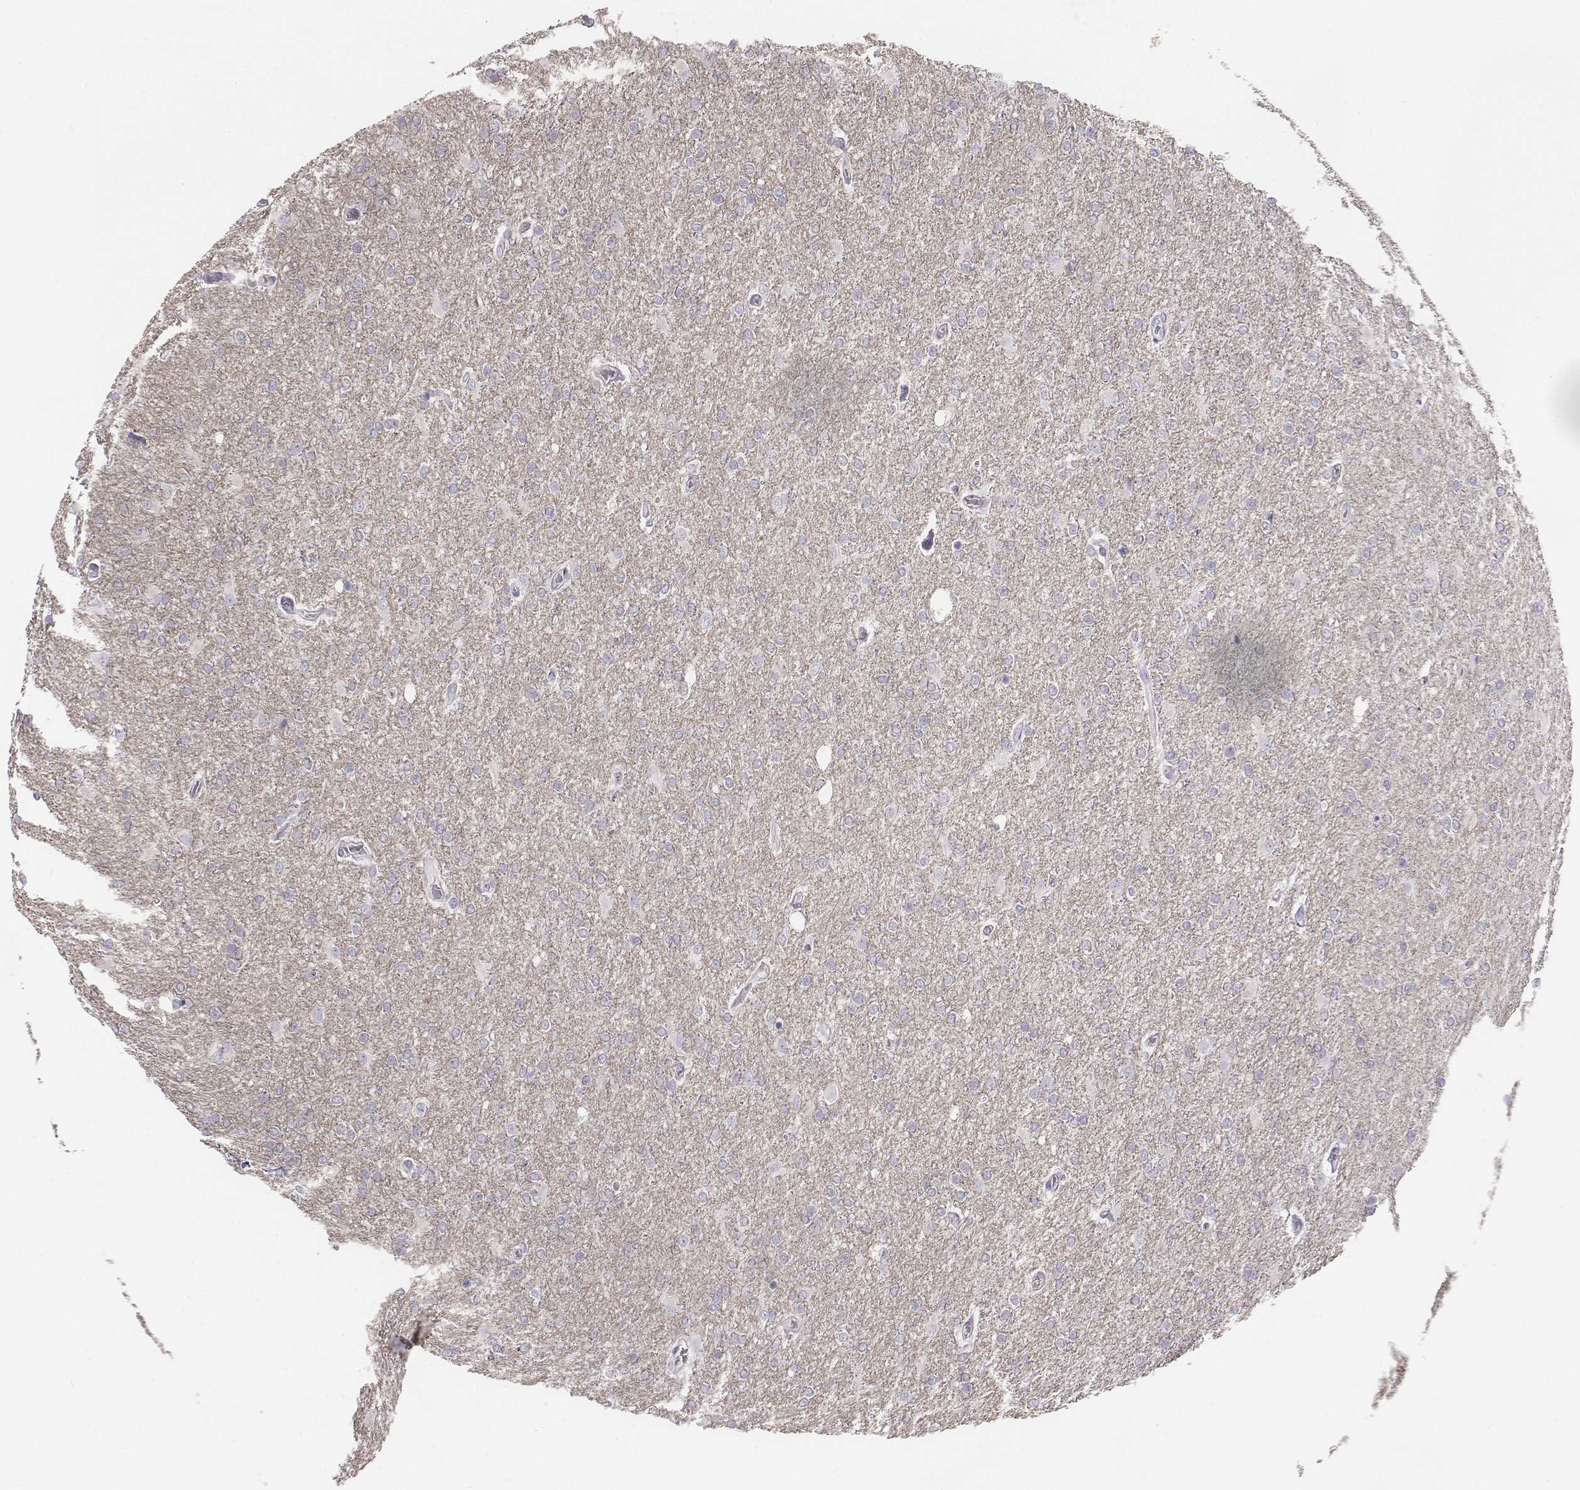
{"staining": {"intensity": "negative", "quantity": "none", "location": "none"}, "tissue": "glioma", "cell_type": "Tumor cells", "image_type": "cancer", "snomed": [{"axis": "morphology", "description": "Glioma, malignant, High grade"}, {"axis": "topography", "description": "Cerebral cortex"}], "caption": "IHC of human glioma reveals no positivity in tumor cells.", "gene": "PBK", "patient": {"sex": "male", "age": 70}}